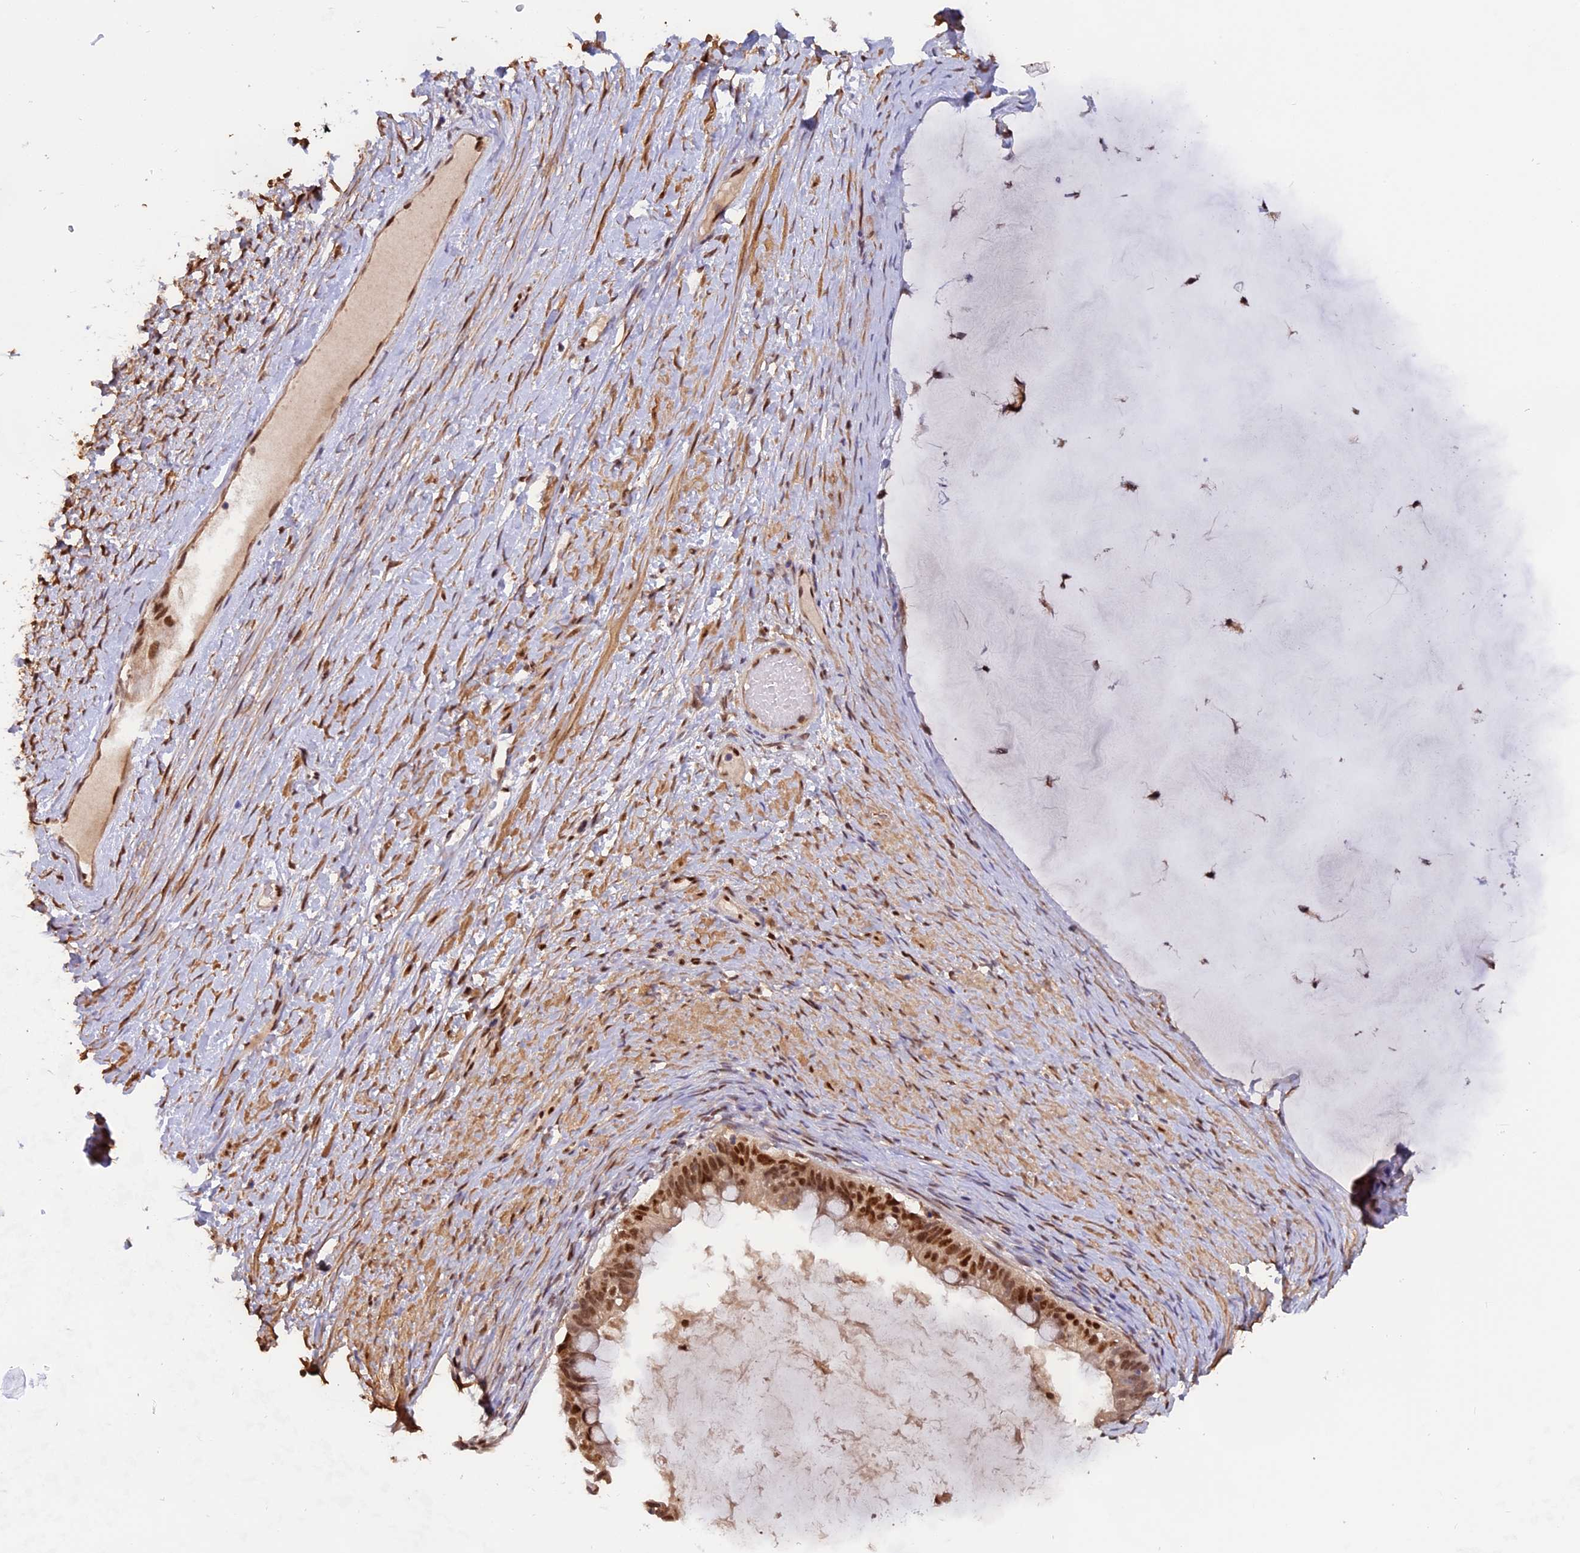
{"staining": {"intensity": "moderate", "quantity": ">75%", "location": "nuclear"}, "tissue": "ovarian cancer", "cell_type": "Tumor cells", "image_type": "cancer", "snomed": [{"axis": "morphology", "description": "Cystadenocarcinoma, mucinous, NOS"}, {"axis": "topography", "description": "Ovary"}], "caption": "Immunohistochemical staining of human ovarian cancer (mucinous cystadenocarcinoma) reveals medium levels of moderate nuclear protein expression in approximately >75% of tumor cells.", "gene": "FAM118B", "patient": {"sex": "female", "age": 61}}